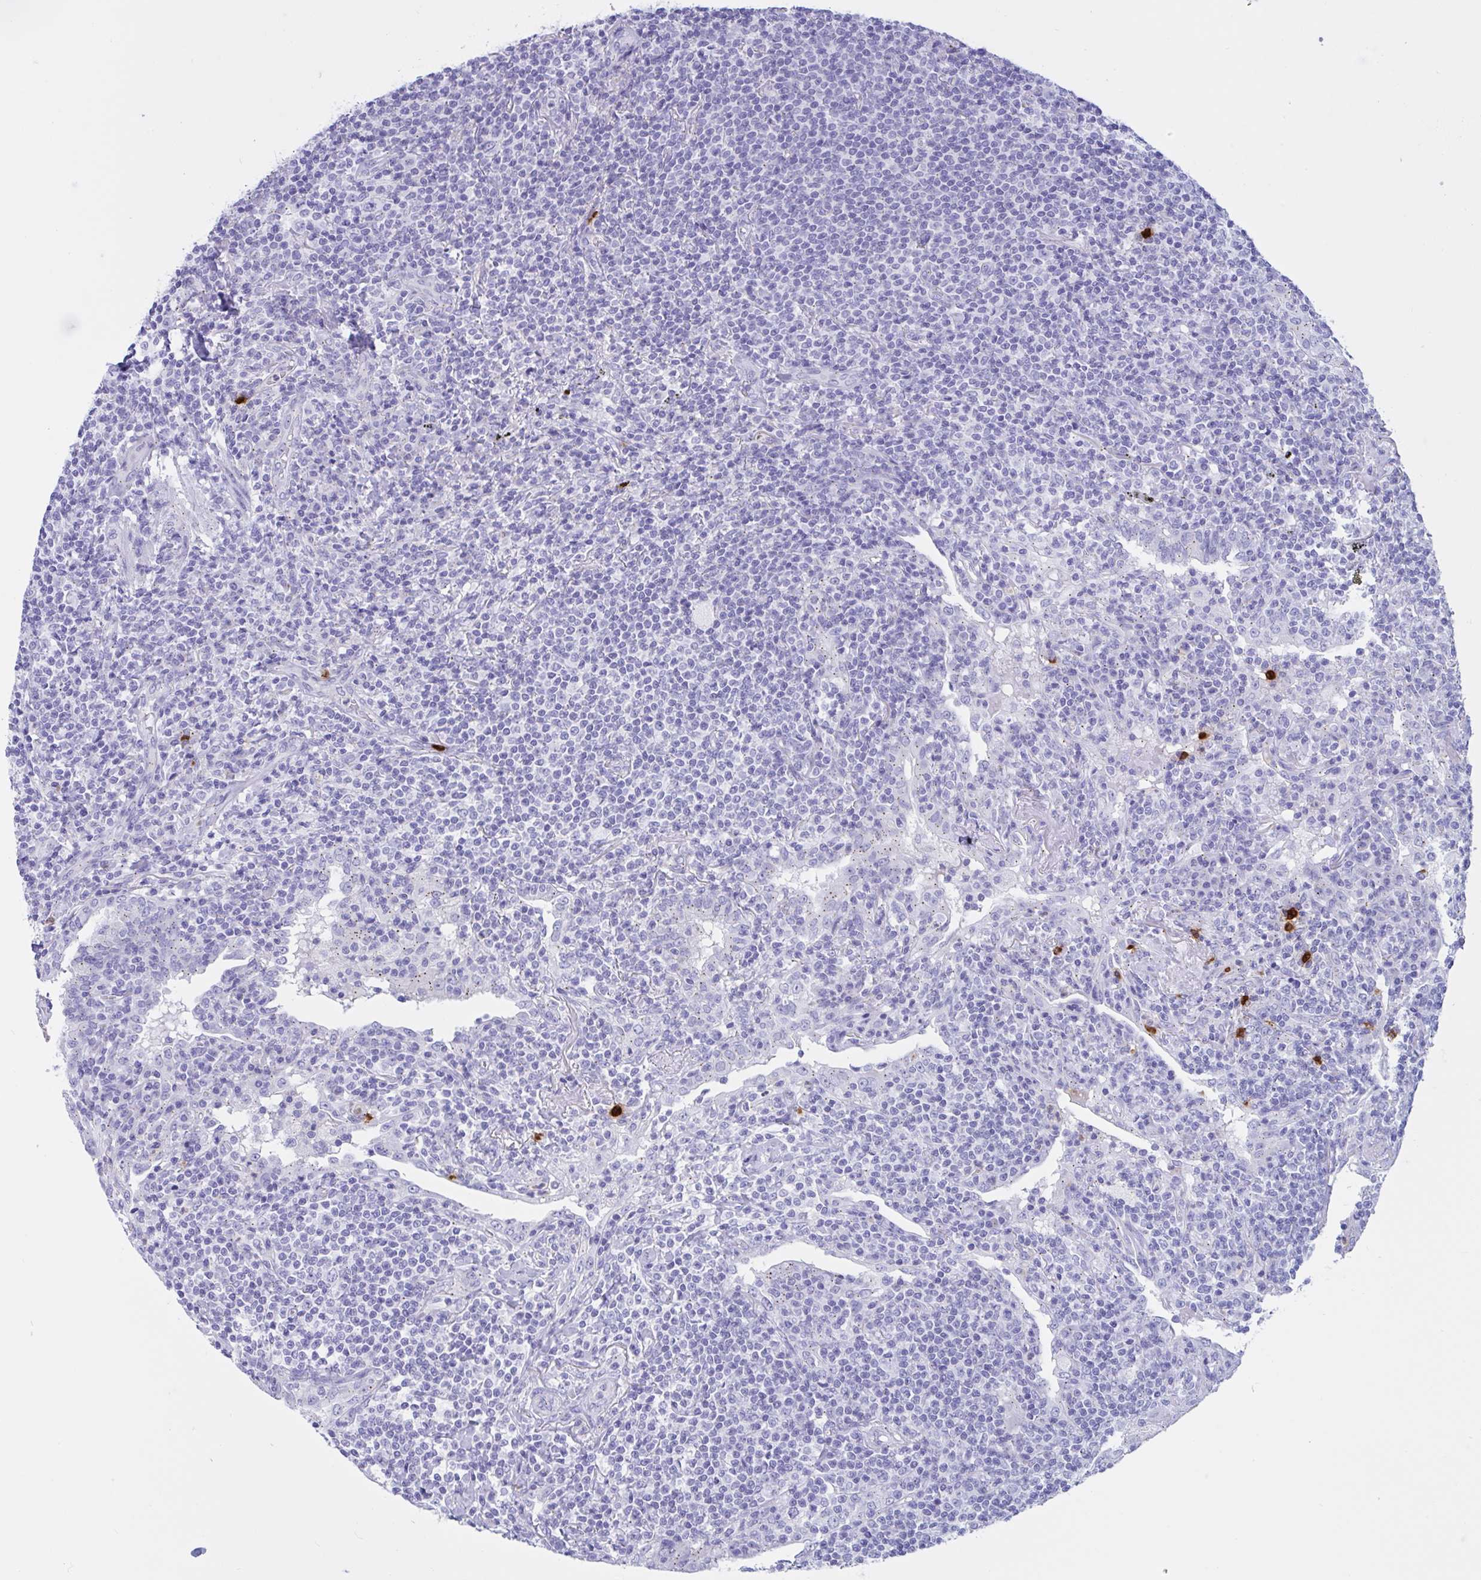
{"staining": {"intensity": "negative", "quantity": "none", "location": "none"}, "tissue": "lymphoma", "cell_type": "Tumor cells", "image_type": "cancer", "snomed": [{"axis": "morphology", "description": "Malignant lymphoma, non-Hodgkin's type, Low grade"}, {"axis": "topography", "description": "Lung"}], "caption": "Immunohistochemistry photomicrograph of human malignant lymphoma, non-Hodgkin's type (low-grade) stained for a protein (brown), which displays no positivity in tumor cells. (DAB immunohistochemistry, high magnification).", "gene": "RNASE3", "patient": {"sex": "female", "age": 71}}